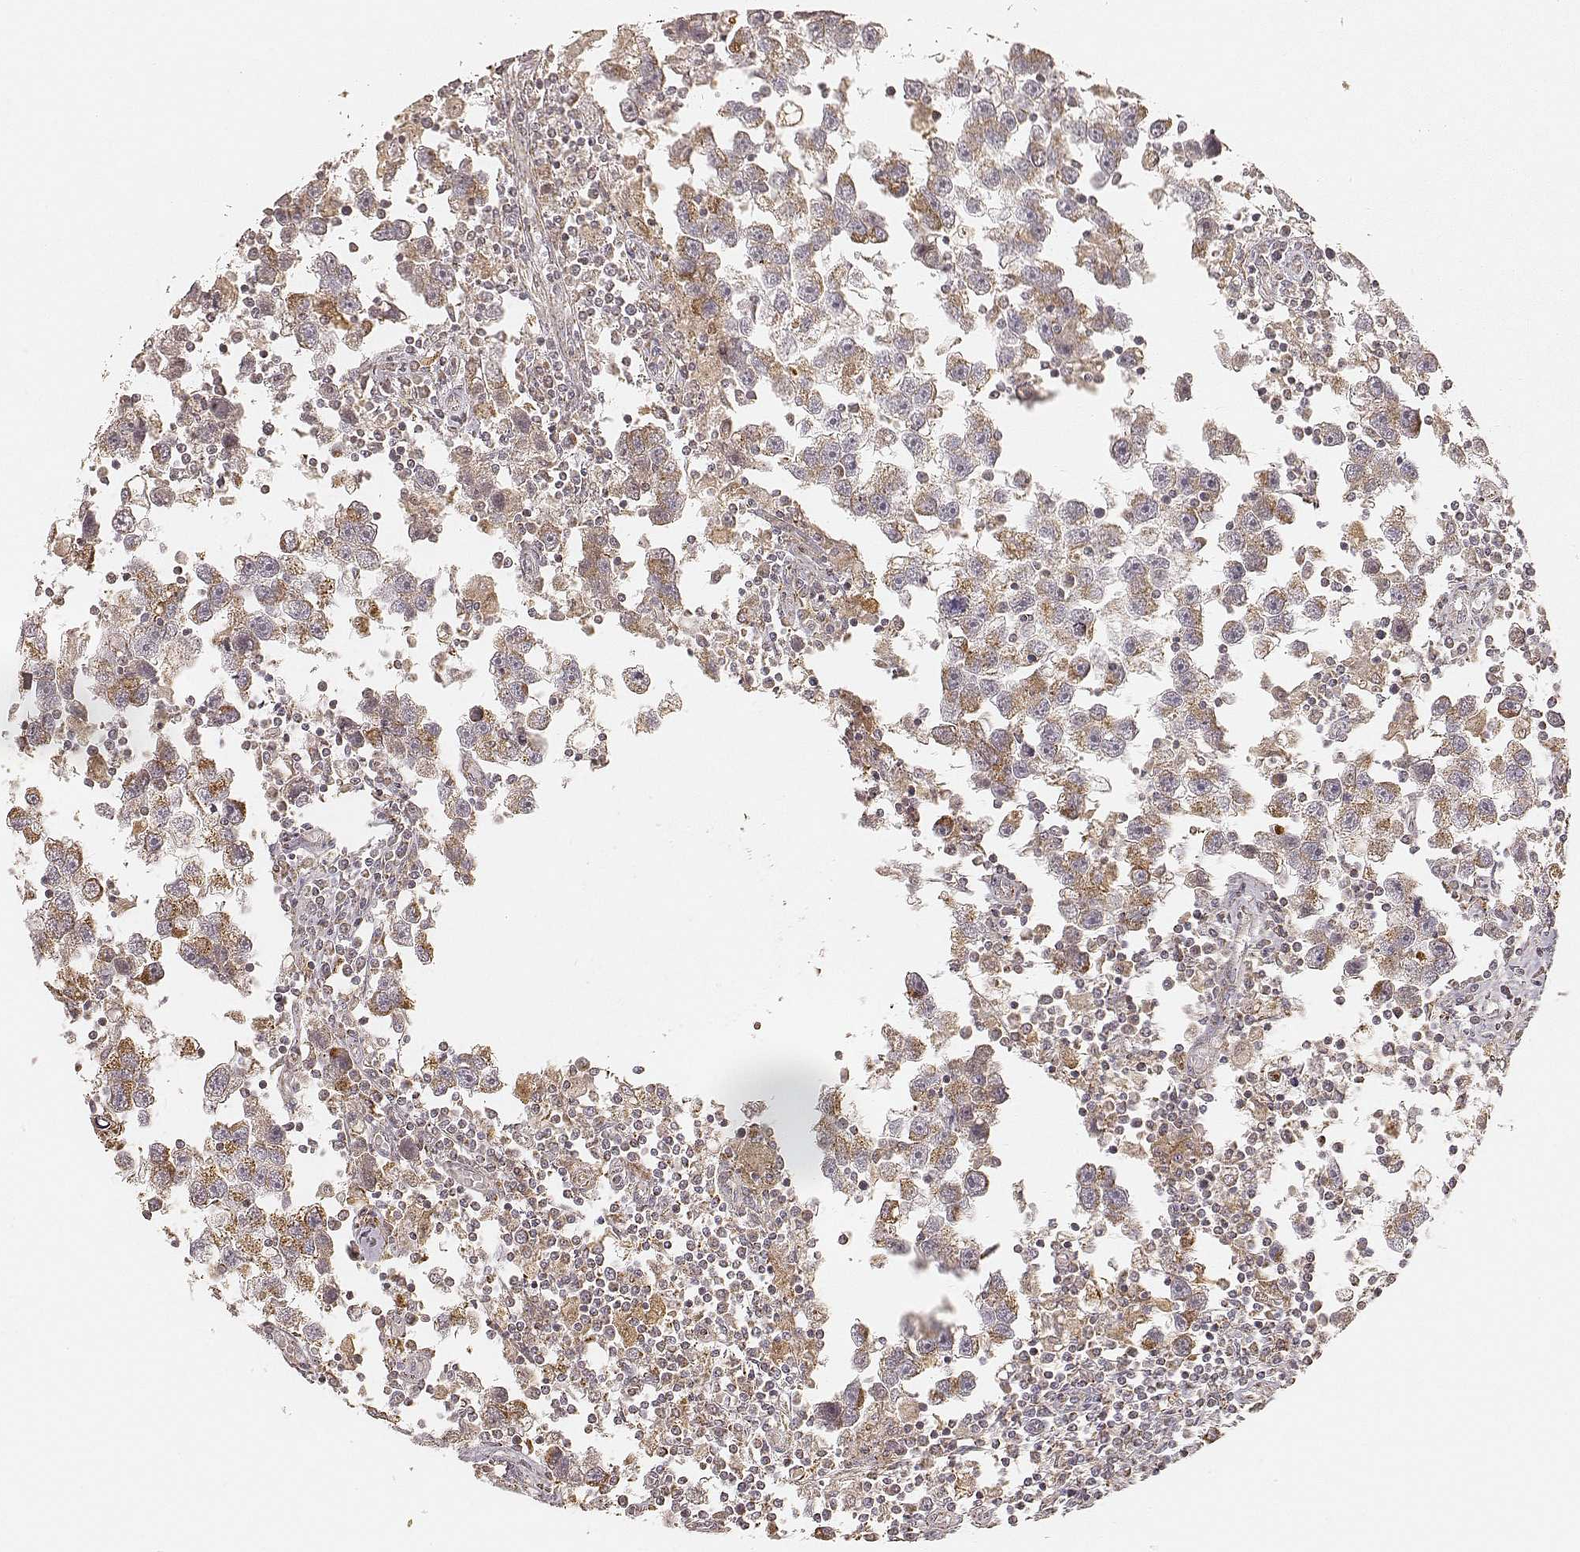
{"staining": {"intensity": "moderate", "quantity": ">75%", "location": "cytoplasmic/membranous"}, "tissue": "testis cancer", "cell_type": "Tumor cells", "image_type": "cancer", "snomed": [{"axis": "morphology", "description": "Seminoma, NOS"}, {"axis": "topography", "description": "Testis"}], "caption": "Immunohistochemistry (IHC) micrograph of testis seminoma stained for a protein (brown), which displays medium levels of moderate cytoplasmic/membranous staining in approximately >75% of tumor cells.", "gene": "CS", "patient": {"sex": "male", "age": 30}}